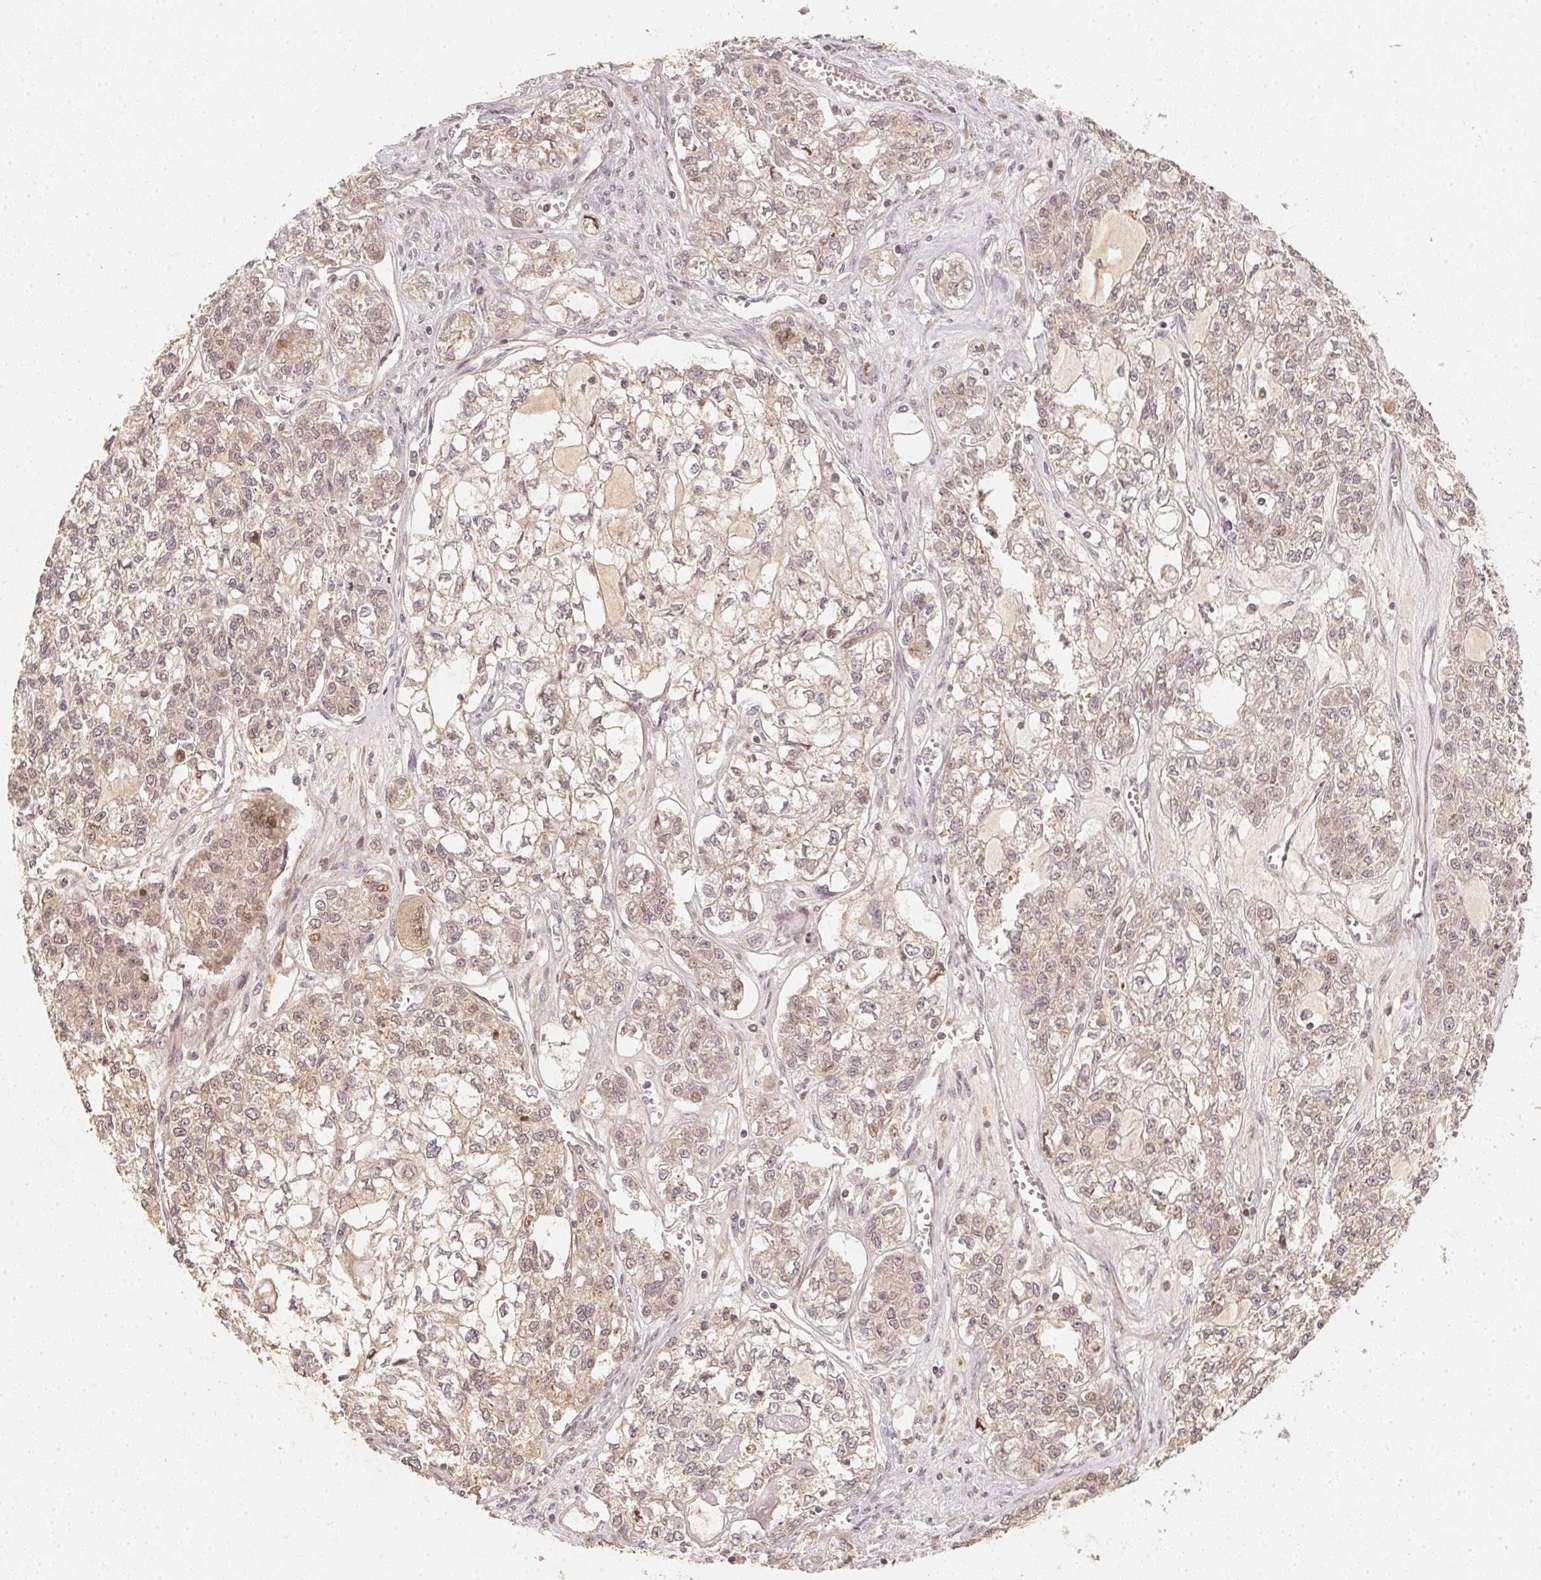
{"staining": {"intensity": "negative", "quantity": "none", "location": "none"}, "tissue": "ovarian cancer", "cell_type": "Tumor cells", "image_type": "cancer", "snomed": [{"axis": "morphology", "description": "Carcinoma, endometroid"}, {"axis": "topography", "description": "Ovary"}], "caption": "Protein analysis of endometroid carcinoma (ovarian) demonstrates no significant positivity in tumor cells. Nuclei are stained in blue.", "gene": "SERPINE1", "patient": {"sex": "female", "age": 64}}